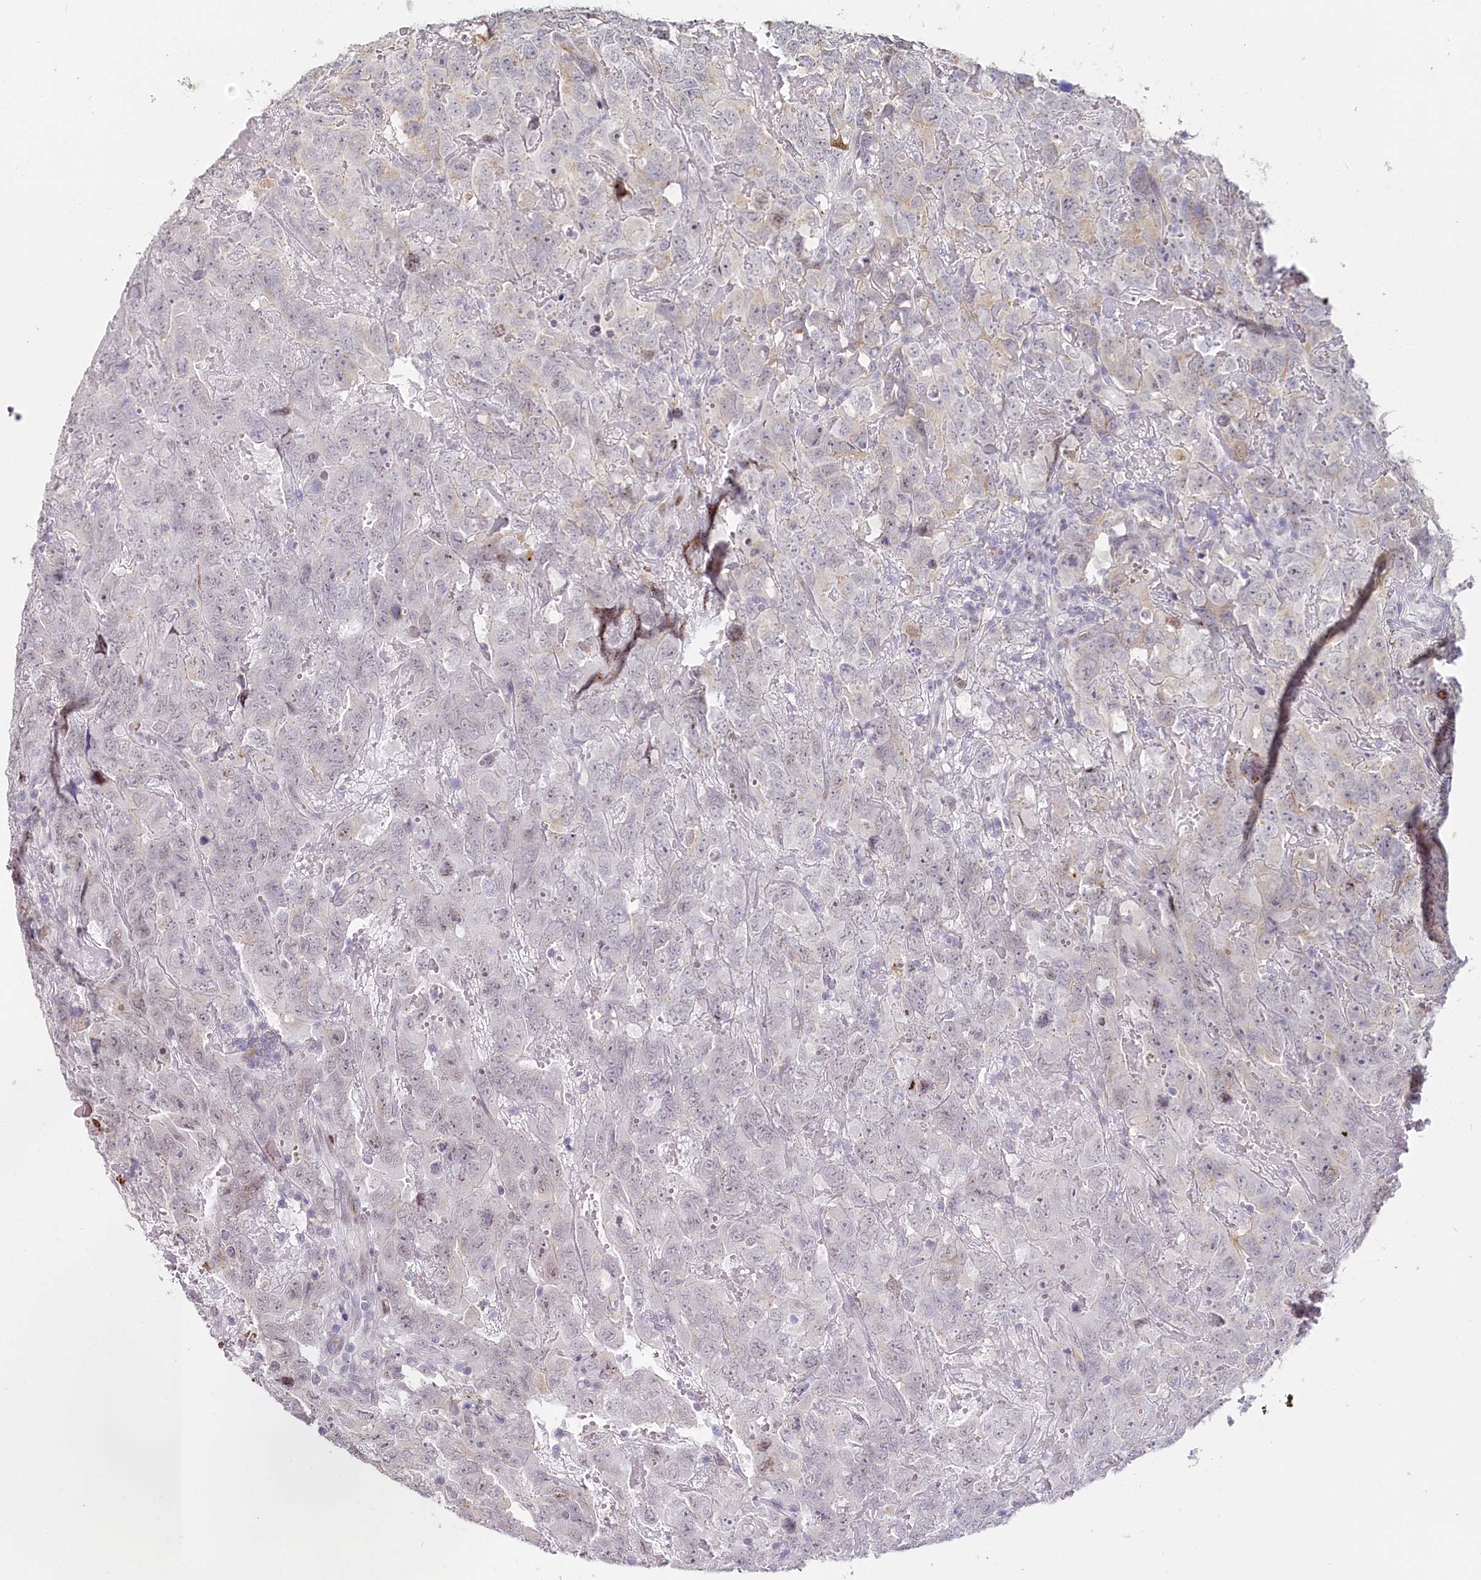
{"staining": {"intensity": "negative", "quantity": "none", "location": "none"}, "tissue": "testis cancer", "cell_type": "Tumor cells", "image_type": "cancer", "snomed": [{"axis": "morphology", "description": "Carcinoma, Embryonal, NOS"}, {"axis": "topography", "description": "Testis"}], "caption": "This is an immunohistochemistry (IHC) image of testis cancer. There is no expression in tumor cells.", "gene": "HPD", "patient": {"sex": "male", "age": 45}}